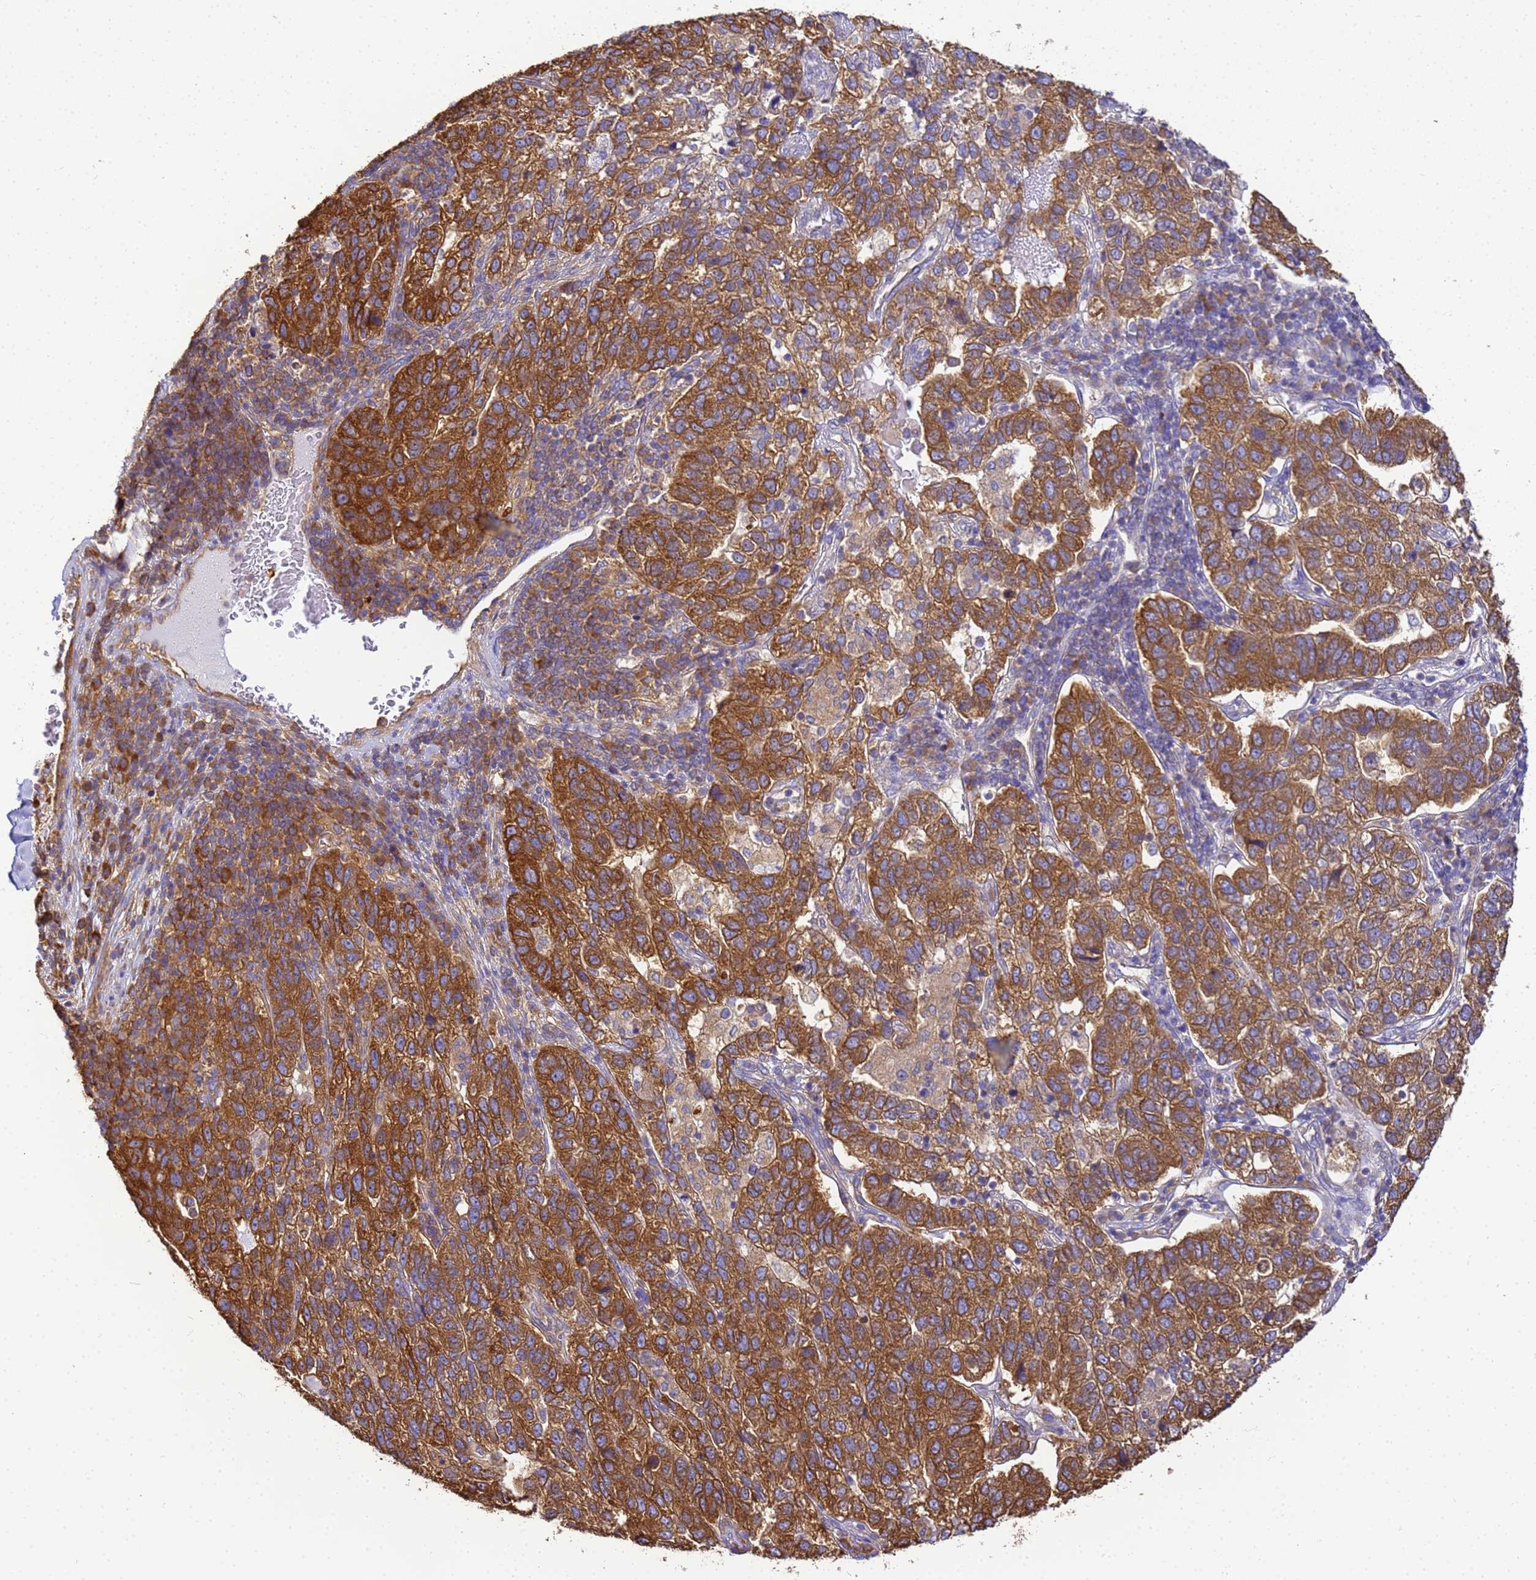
{"staining": {"intensity": "strong", "quantity": ">75%", "location": "cytoplasmic/membranous"}, "tissue": "pancreatic cancer", "cell_type": "Tumor cells", "image_type": "cancer", "snomed": [{"axis": "morphology", "description": "Adenocarcinoma, NOS"}, {"axis": "topography", "description": "Pancreas"}], "caption": "Brown immunohistochemical staining in human adenocarcinoma (pancreatic) displays strong cytoplasmic/membranous positivity in approximately >75% of tumor cells.", "gene": "NARS1", "patient": {"sex": "female", "age": 61}}